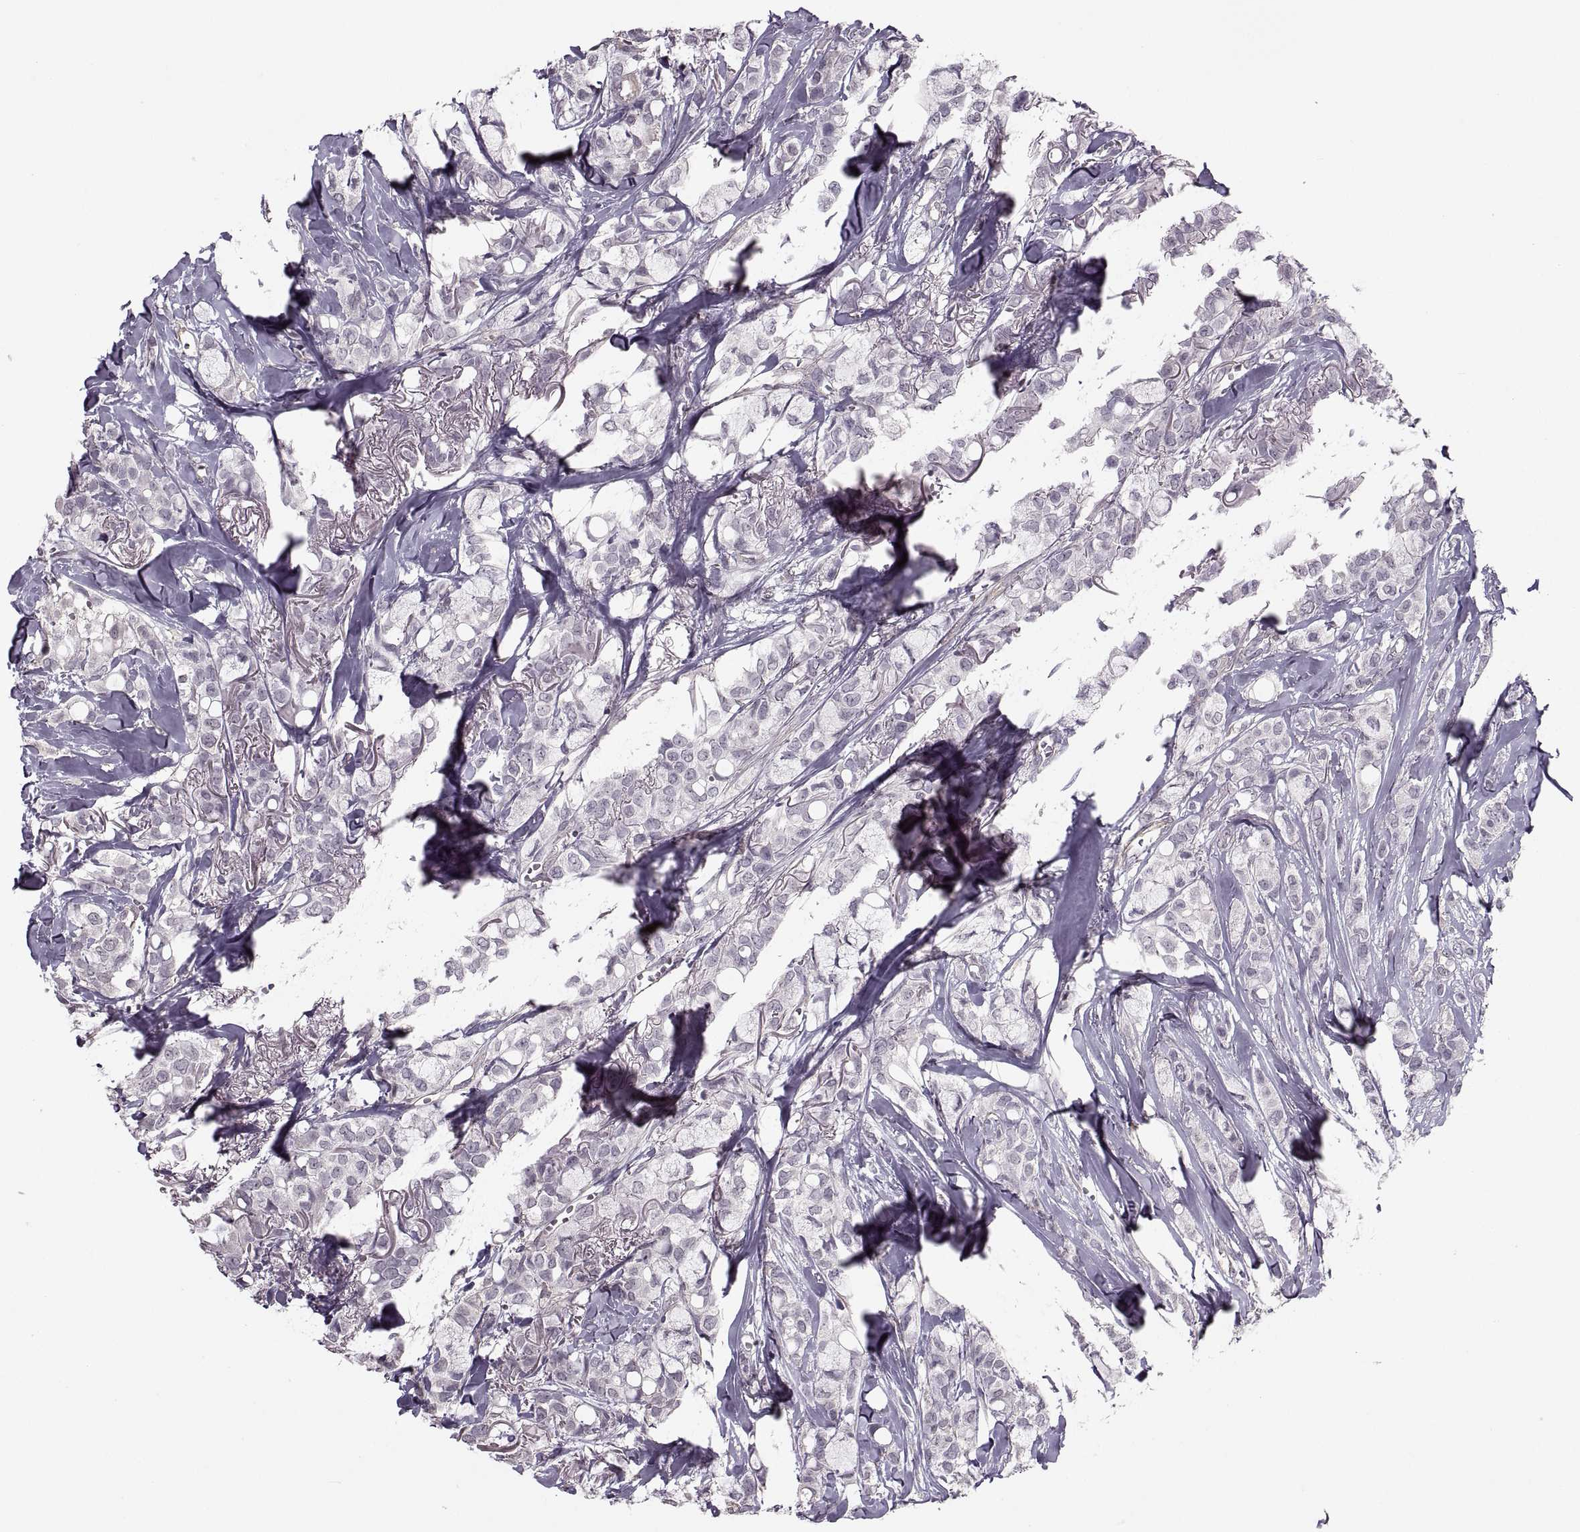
{"staining": {"intensity": "negative", "quantity": "none", "location": "none"}, "tissue": "breast cancer", "cell_type": "Tumor cells", "image_type": "cancer", "snomed": [{"axis": "morphology", "description": "Duct carcinoma"}, {"axis": "topography", "description": "Breast"}], "caption": "High power microscopy photomicrograph of an IHC image of intraductal carcinoma (breast), revealing no significant staining in tumor cells.", "gene": "LUZP2", "patient": {"sex": "female", "age": 85}}